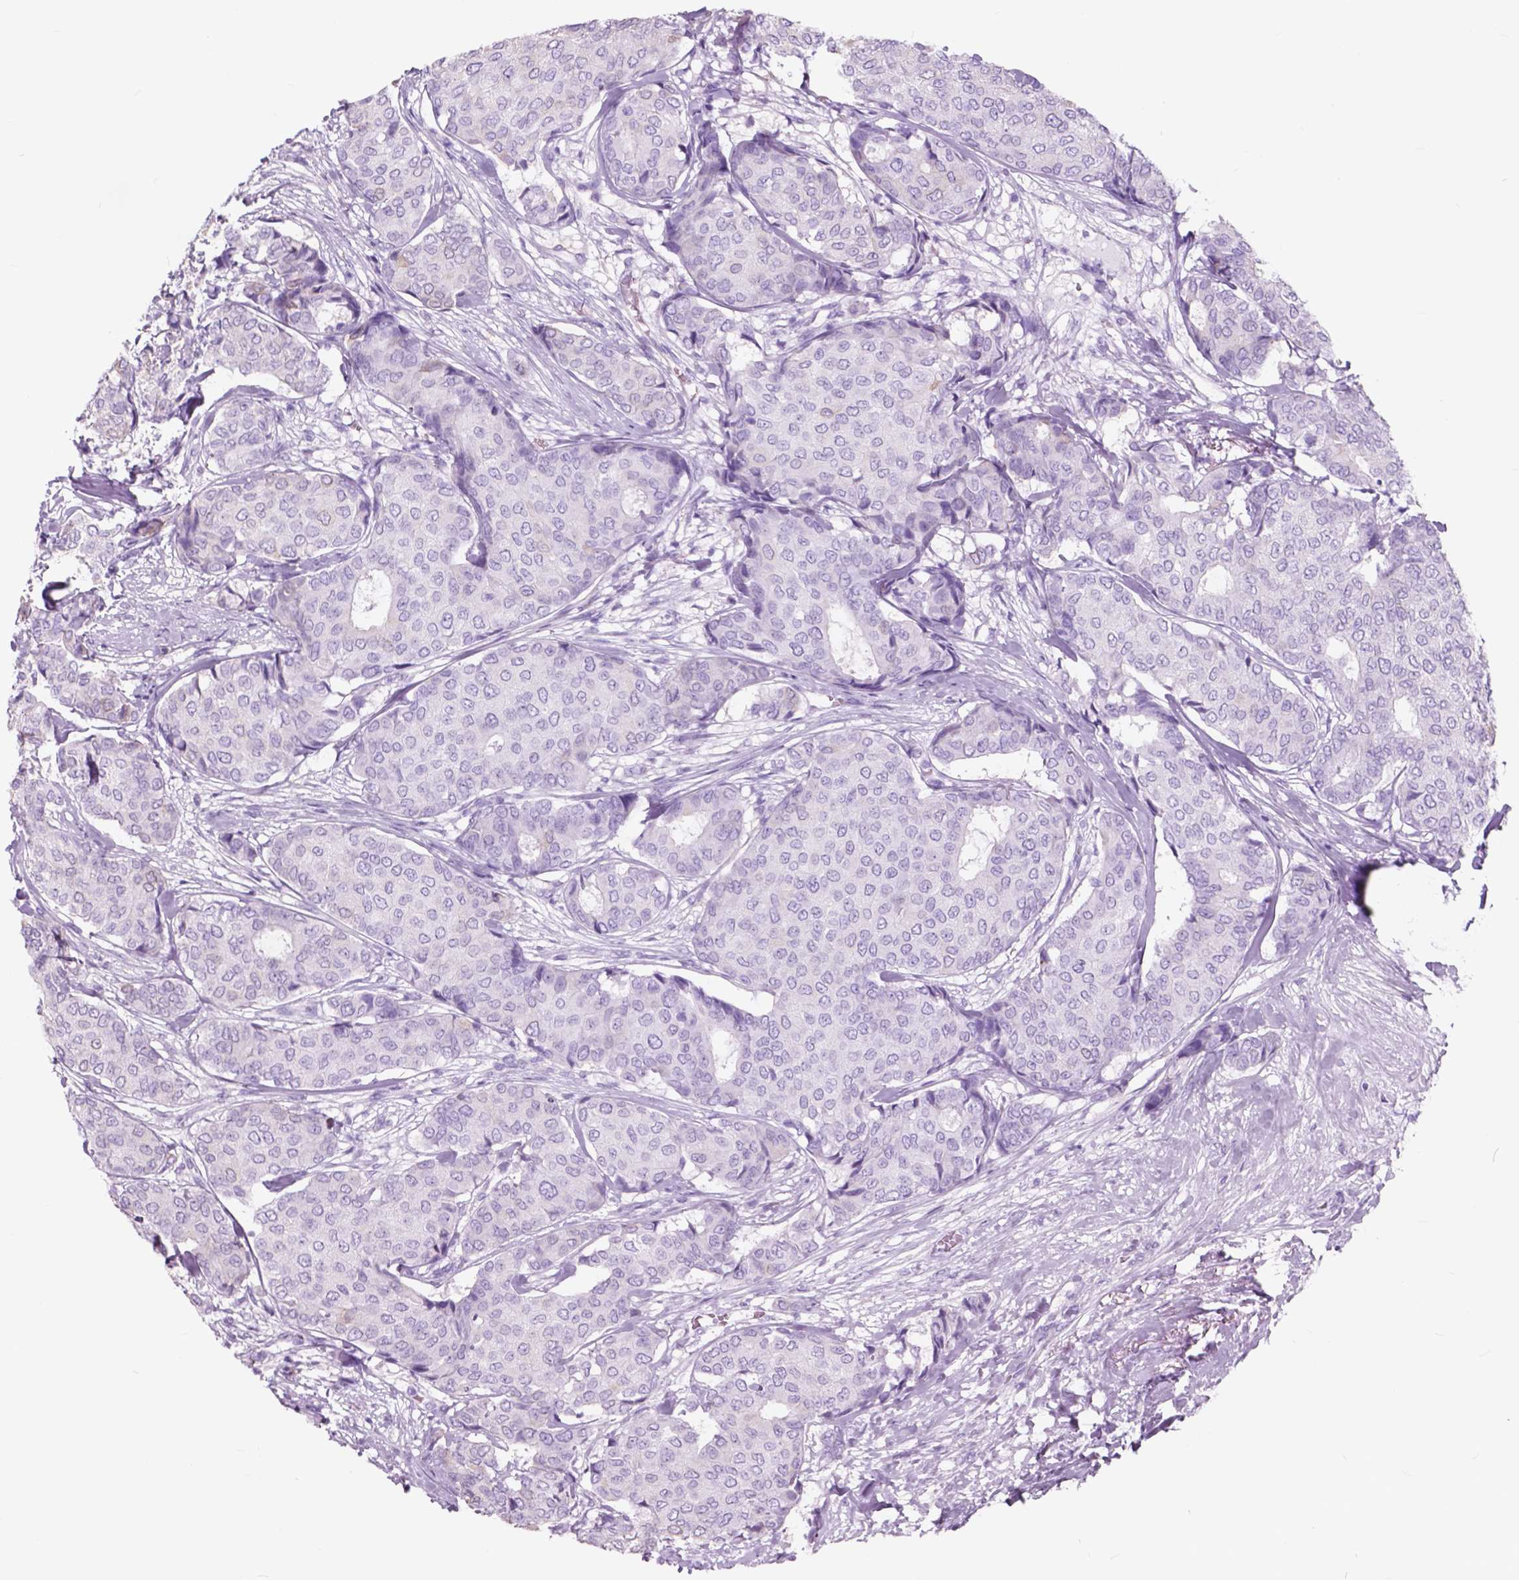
{"staining": {"intensity": "negative", "quantity": "none", "location": "none"}, "tissue": "breast cancer", "cell_type": "Tumor cells", "image_type": "cancer", "snomed": [{"axis": "morphology", "description": "Duct carcinoma"}, {"axis": "topography", "description": "Breast"}], "caption": "Immunohistochemical staining of invasive ductal carcinoma (breast) demonstrates no significant positivity in tumor cells.", "gene": "FXYD2", "patient": {"sex": "female", "age": 75}}